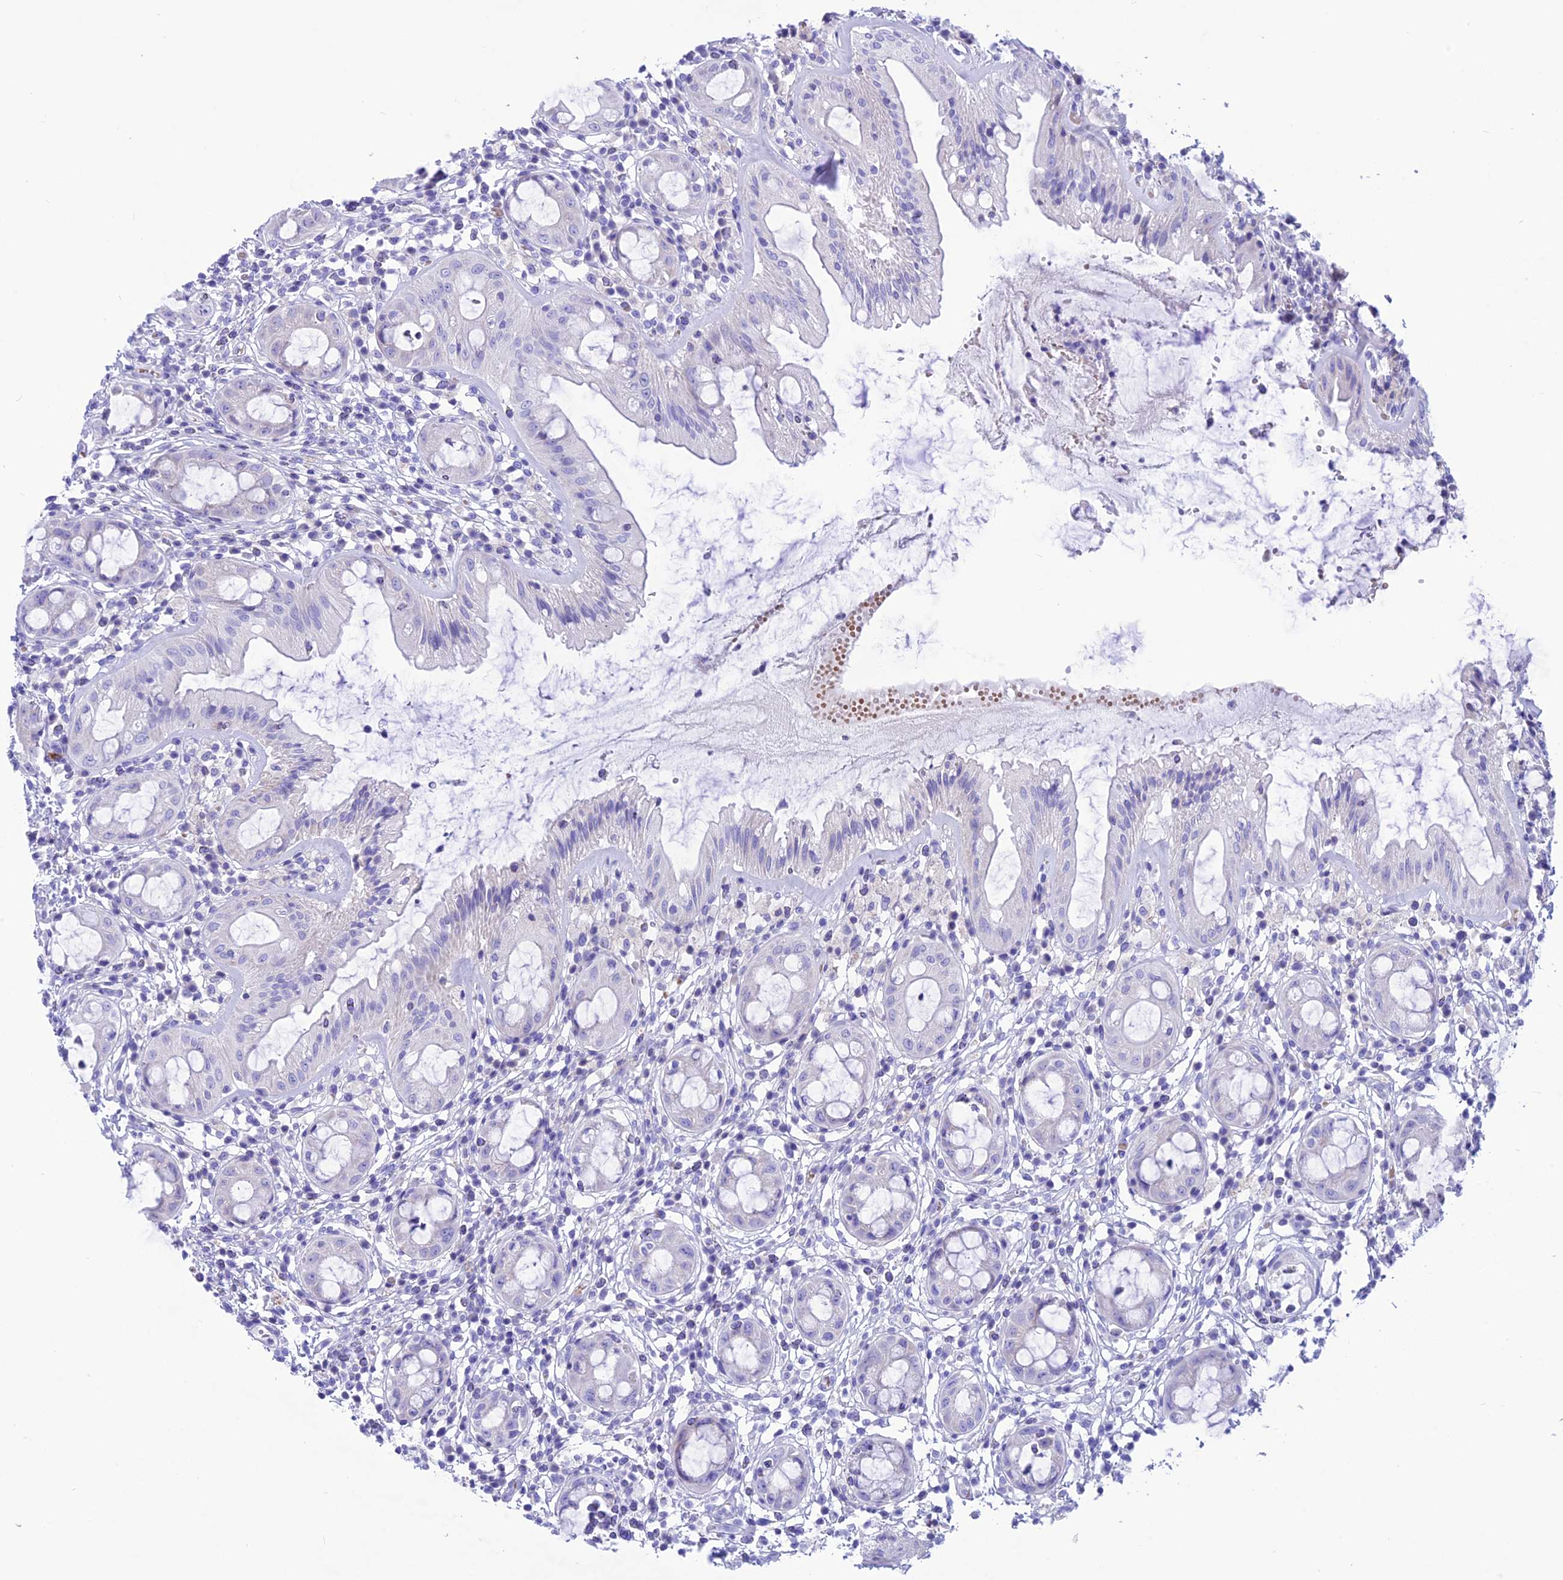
{"staining": {"intensity": "weak", "quantity": "<25%", "location": "cytoplasmic/membranous"}, "tissue": "rectum", "cell_type": "Glandular cells", "image_type": "normal", "snomed": [{"axis": "morphology", "description": "Normal tissue, NOS"}, {"axis": "topography", "description": "Rectum"}], "caption": "Immunohistochemistry (IHC) of benign rectum displays no staining in glandular cells.", "gene": "GLYATL1B", "patient": {"sex": "female", "age": 57}}